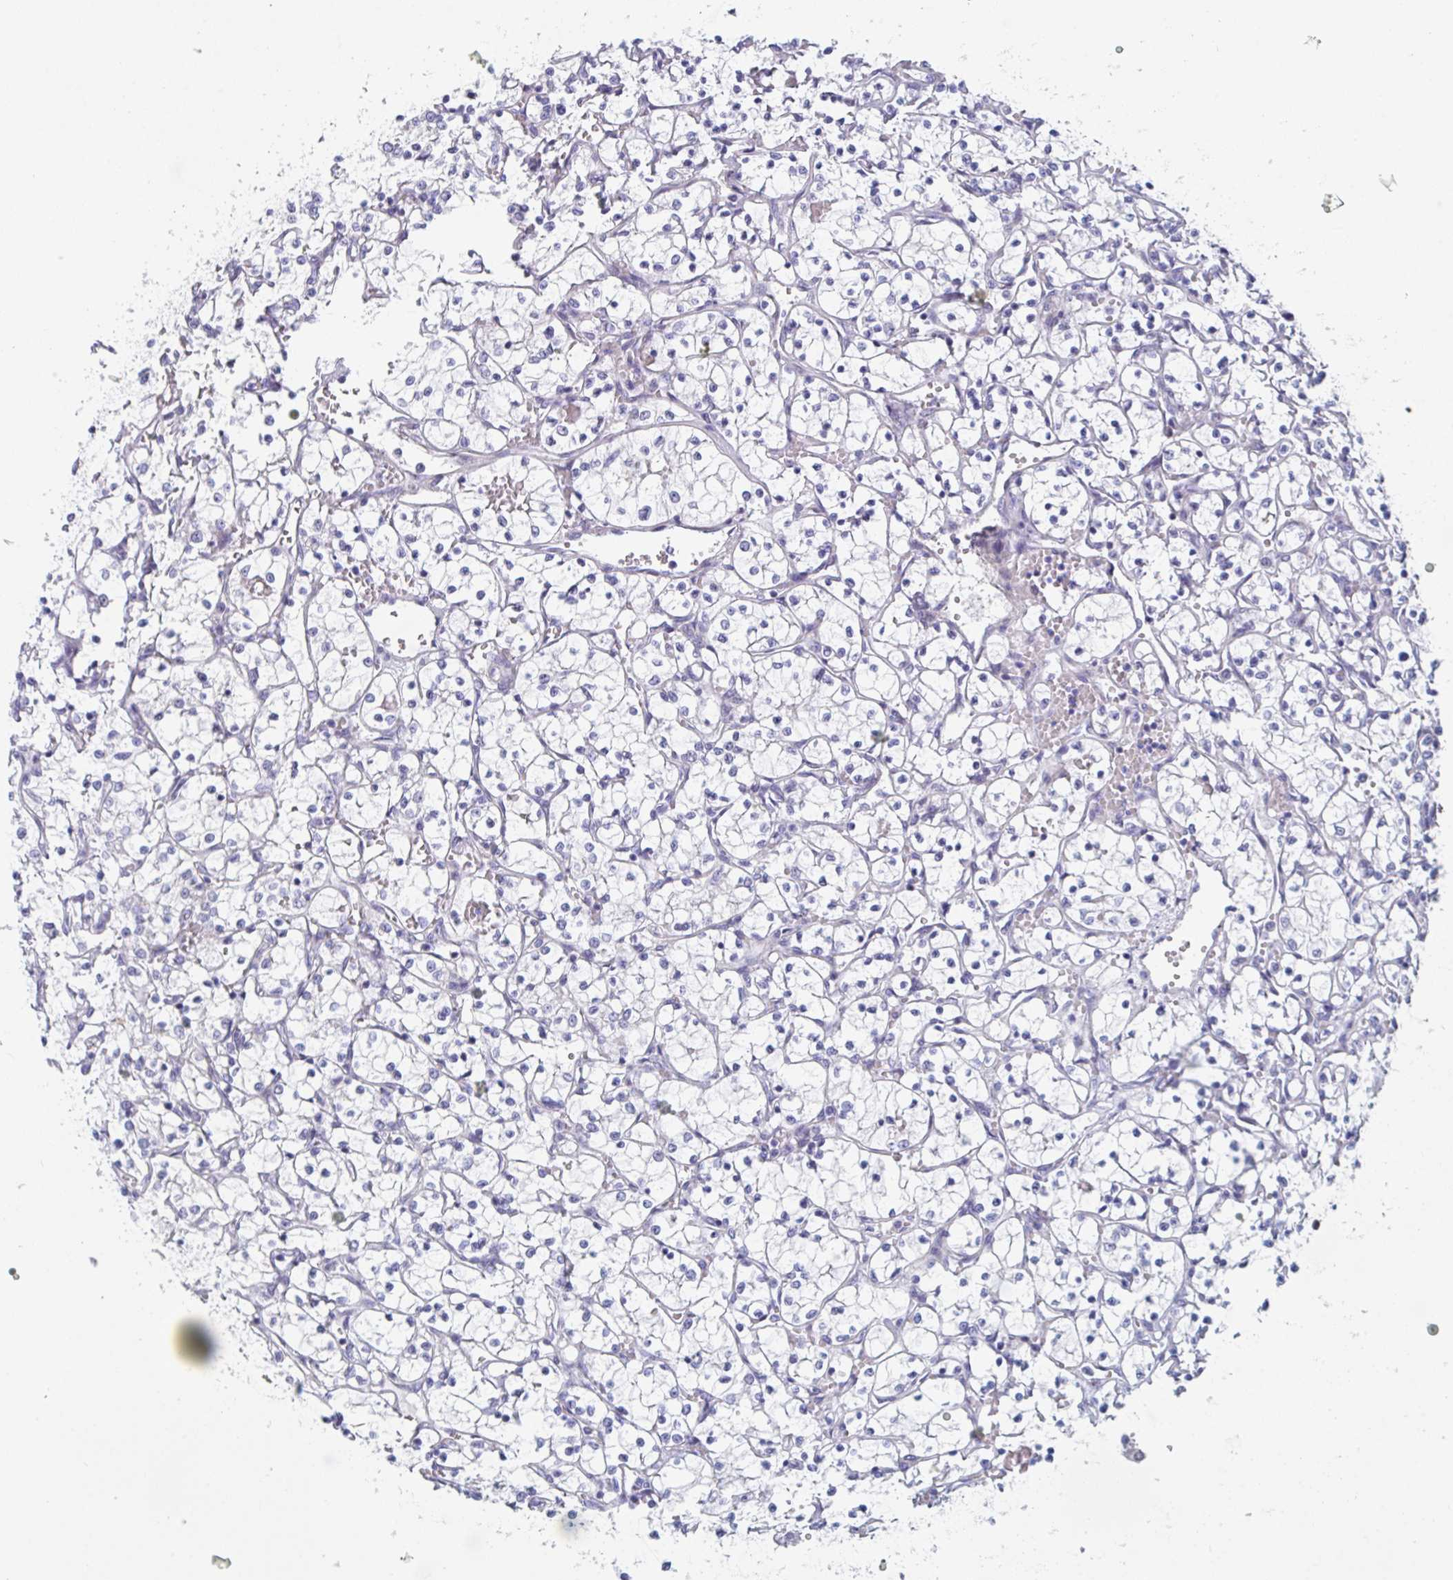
{"staining": {"intensity": "negative", "quantity": "none", "location": "none"}, "tissue": "renal cancer", "cell_type": "Tumor cells", "image_type": "cancer", "snomed": [{"axis": "morphology", "description": "Adenocarcinoma, NOS"}, {"axis": "topography", "description": "Kidney"}], "caption": "Immunohistochemical staining of renal cancer reveals no significant staining in tumor cells.", "gene": "CENPT", "patient": {"sex": "female", "age": 69}}